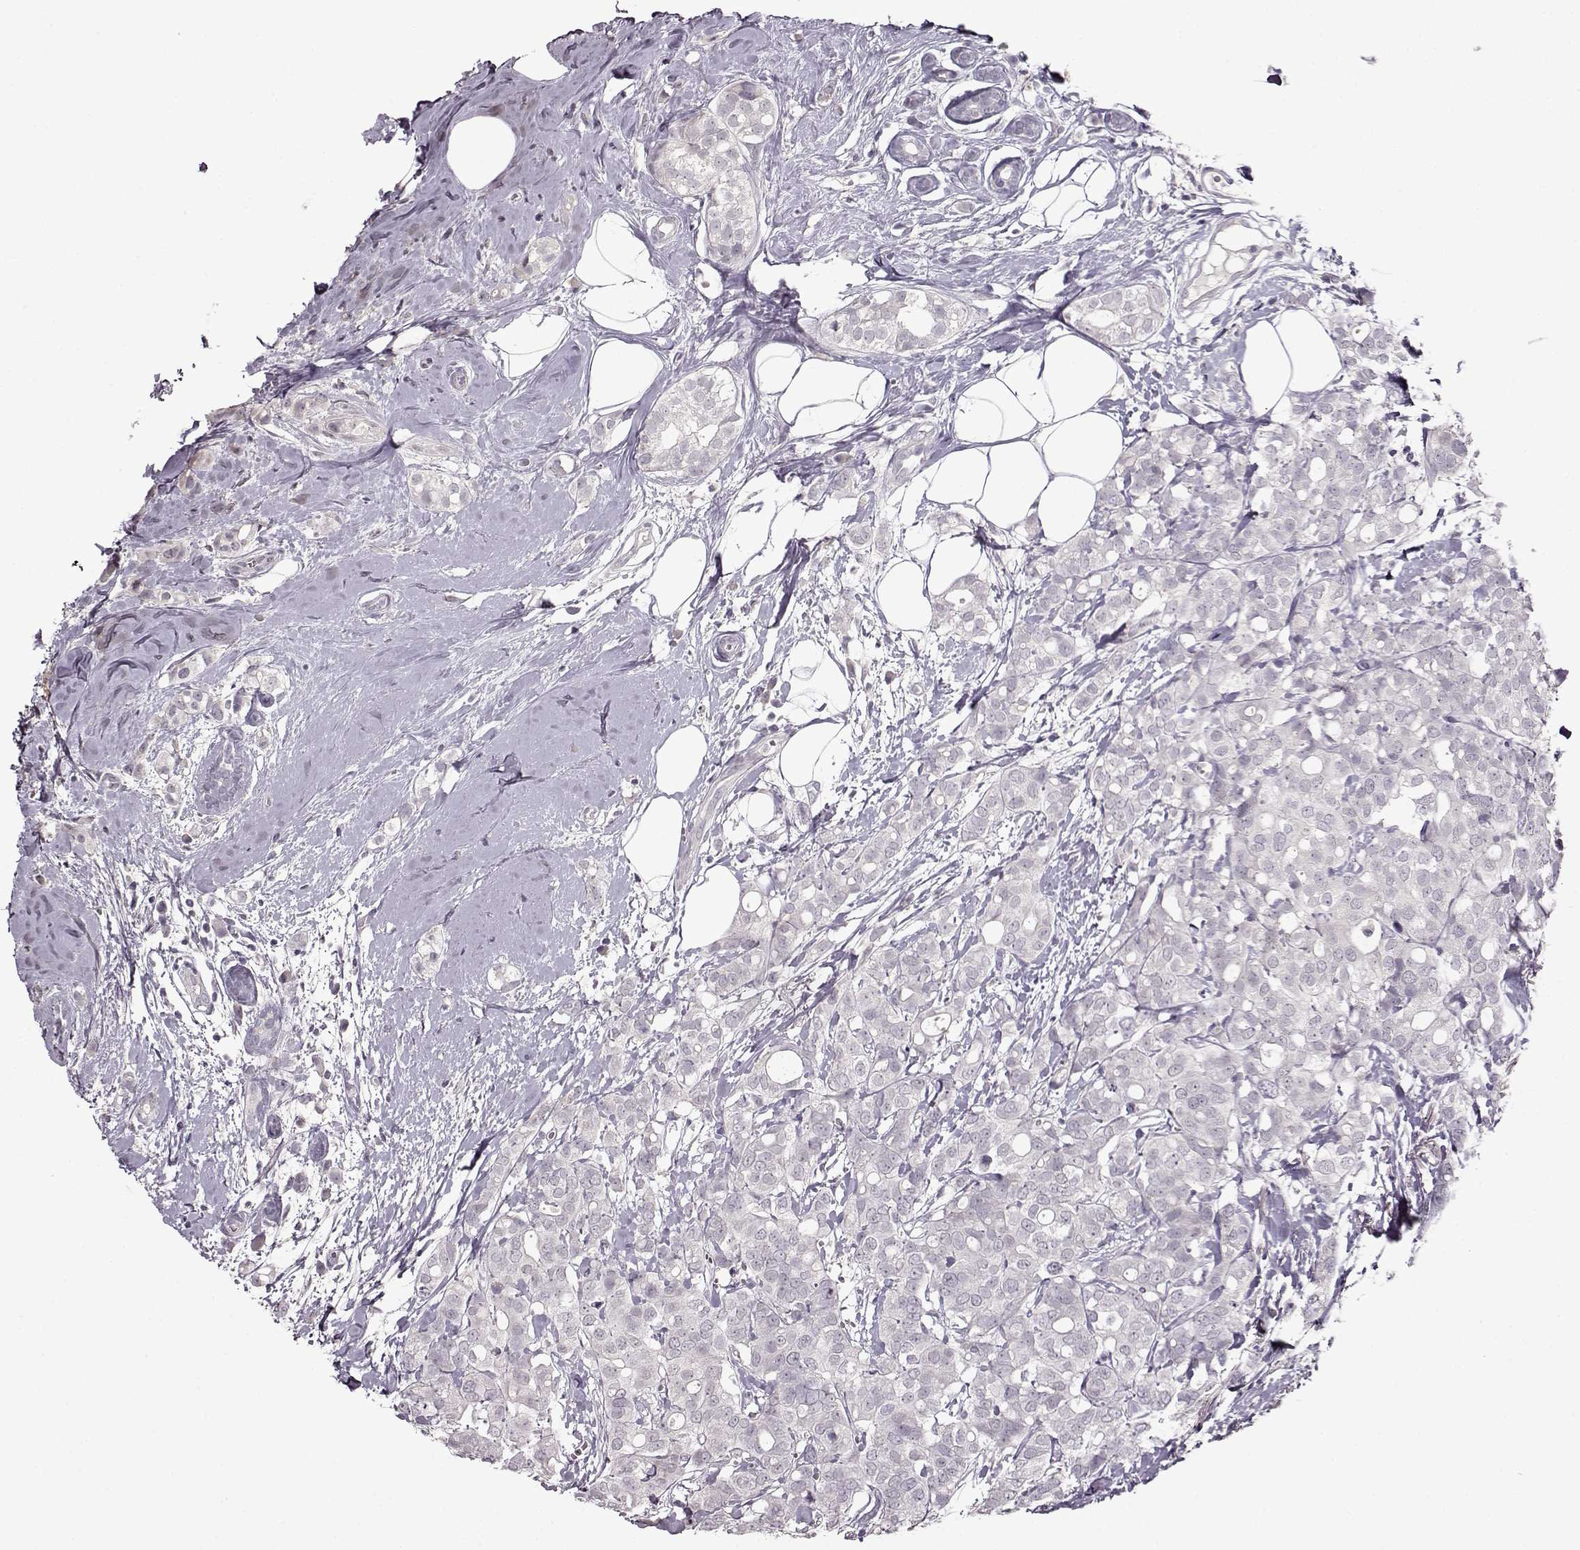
{"staining": {"intensity": "negative", "quantity": "none", "location": "none"}, "tissue": "breast cancer", "cell_type": "Tumor cells", "image_type": "cancer", "snomed": [{"axis": "morphology", "description": "Duct carcinoma"}, {"axis": "topography", "description": "Breast"}], "caption": "Tumor cells are negative for protein expression in human infiltrating ductal carcinoma (breast).", "gene": "FSHB", "patient": {"sex": "female", "age": 40}}